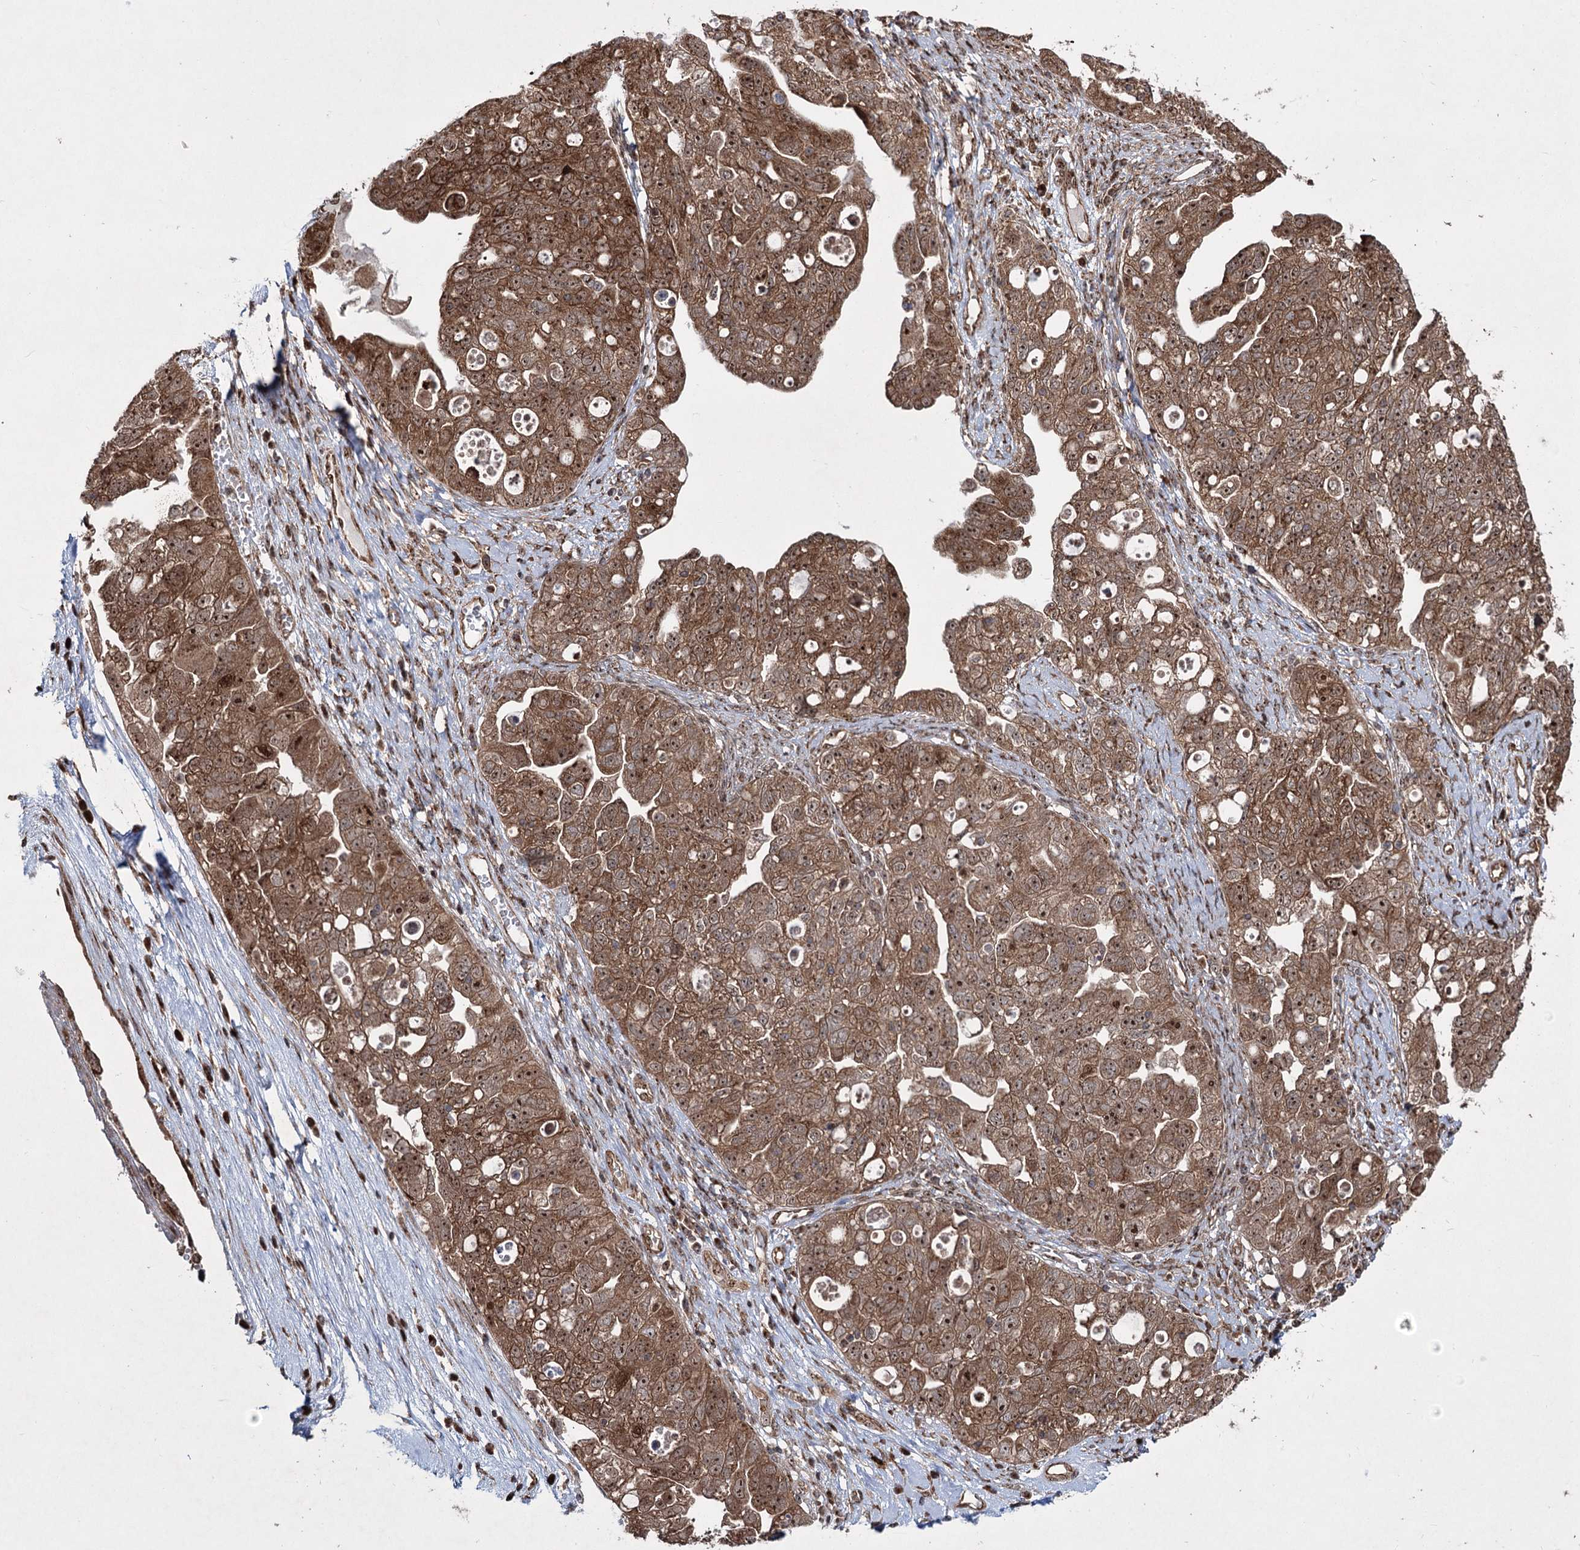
{"staining": {"intensity": "moderate", "quantity": ">75%", "location": "cytoplasmic/membranous,nuclear"}, "tissue": "ovarian cancer", "cell_type": "Tumor cells", "image_type": "cancer", "snomed": [{"axis": "morphology", "description": "Carcinoma, NOS"}, {"axis": "morphology", "description": "Cystadenocarcinoma, serous, NOS"}, {"axis": "topography", "description": "Ovary"}], "caption": "Human ovarian cancer stained with a protein marker shows moderate staining in tumor cells.", "gene": "SERINC5", "patient": {"sex": "female", "age": 69}}